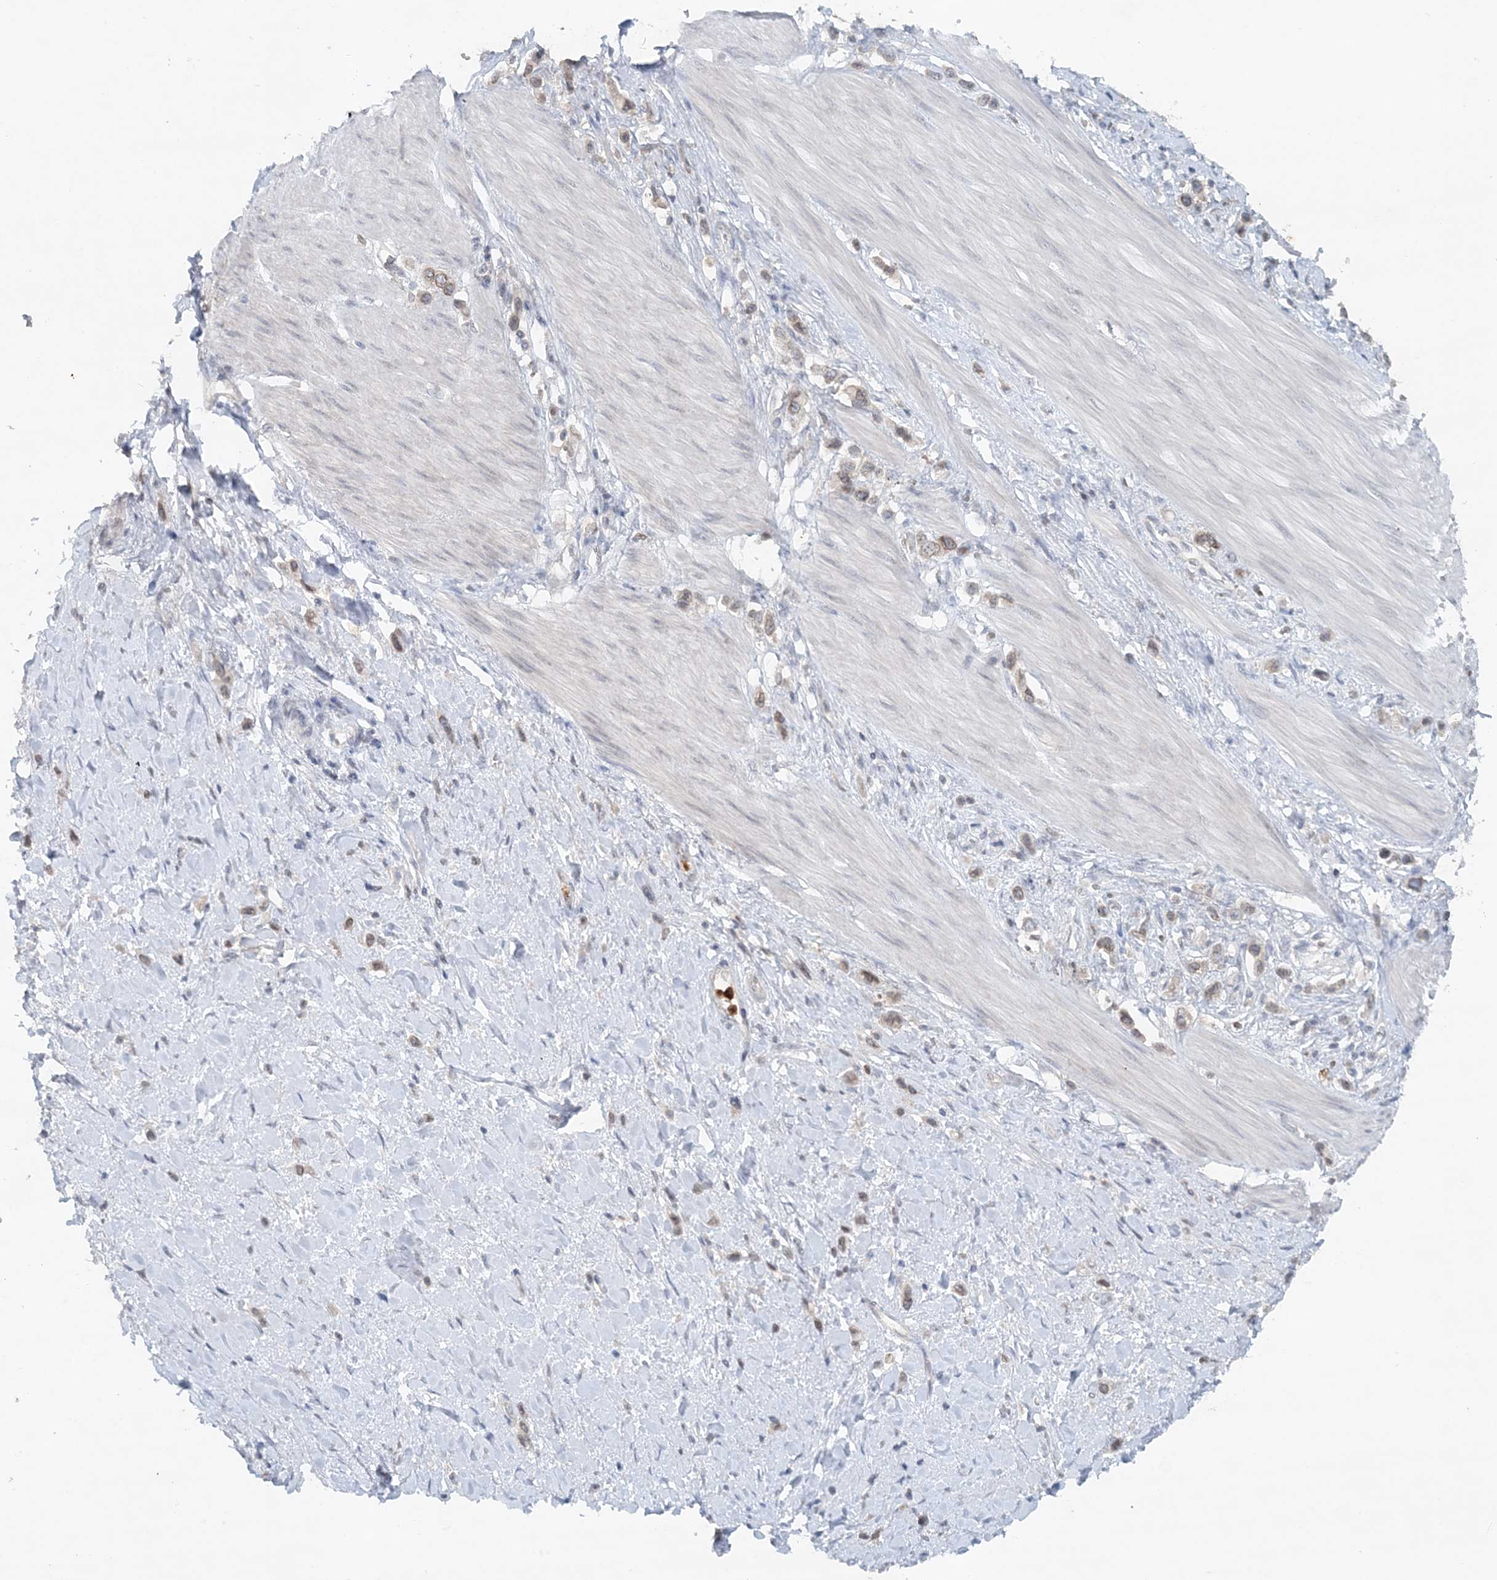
{"staining": {"intensity": "weak", "quantity": "<25%", "location": "nuclear"}, "tissue": "stomach cancer", "cell_type": "Tumor cells", "image_type": "cancer", "snomed": [{"axis": "morphology", "description": "Adenocarcinoma, NOS"}, {"axis": "topography", "description": "Stomach"}], "caption": "DAB immunohistochemical staining of human stomach cancer (adenocarcinoma) reveals no significant expression in tumor cells. The staining was performed using DAB to visualize the protein expression in brown, while the nuclei were stained in blue with hematoxylin (Magnification: 20x).", "gene": "NUP54", "patient": {"sex": "female", "age": 65}}